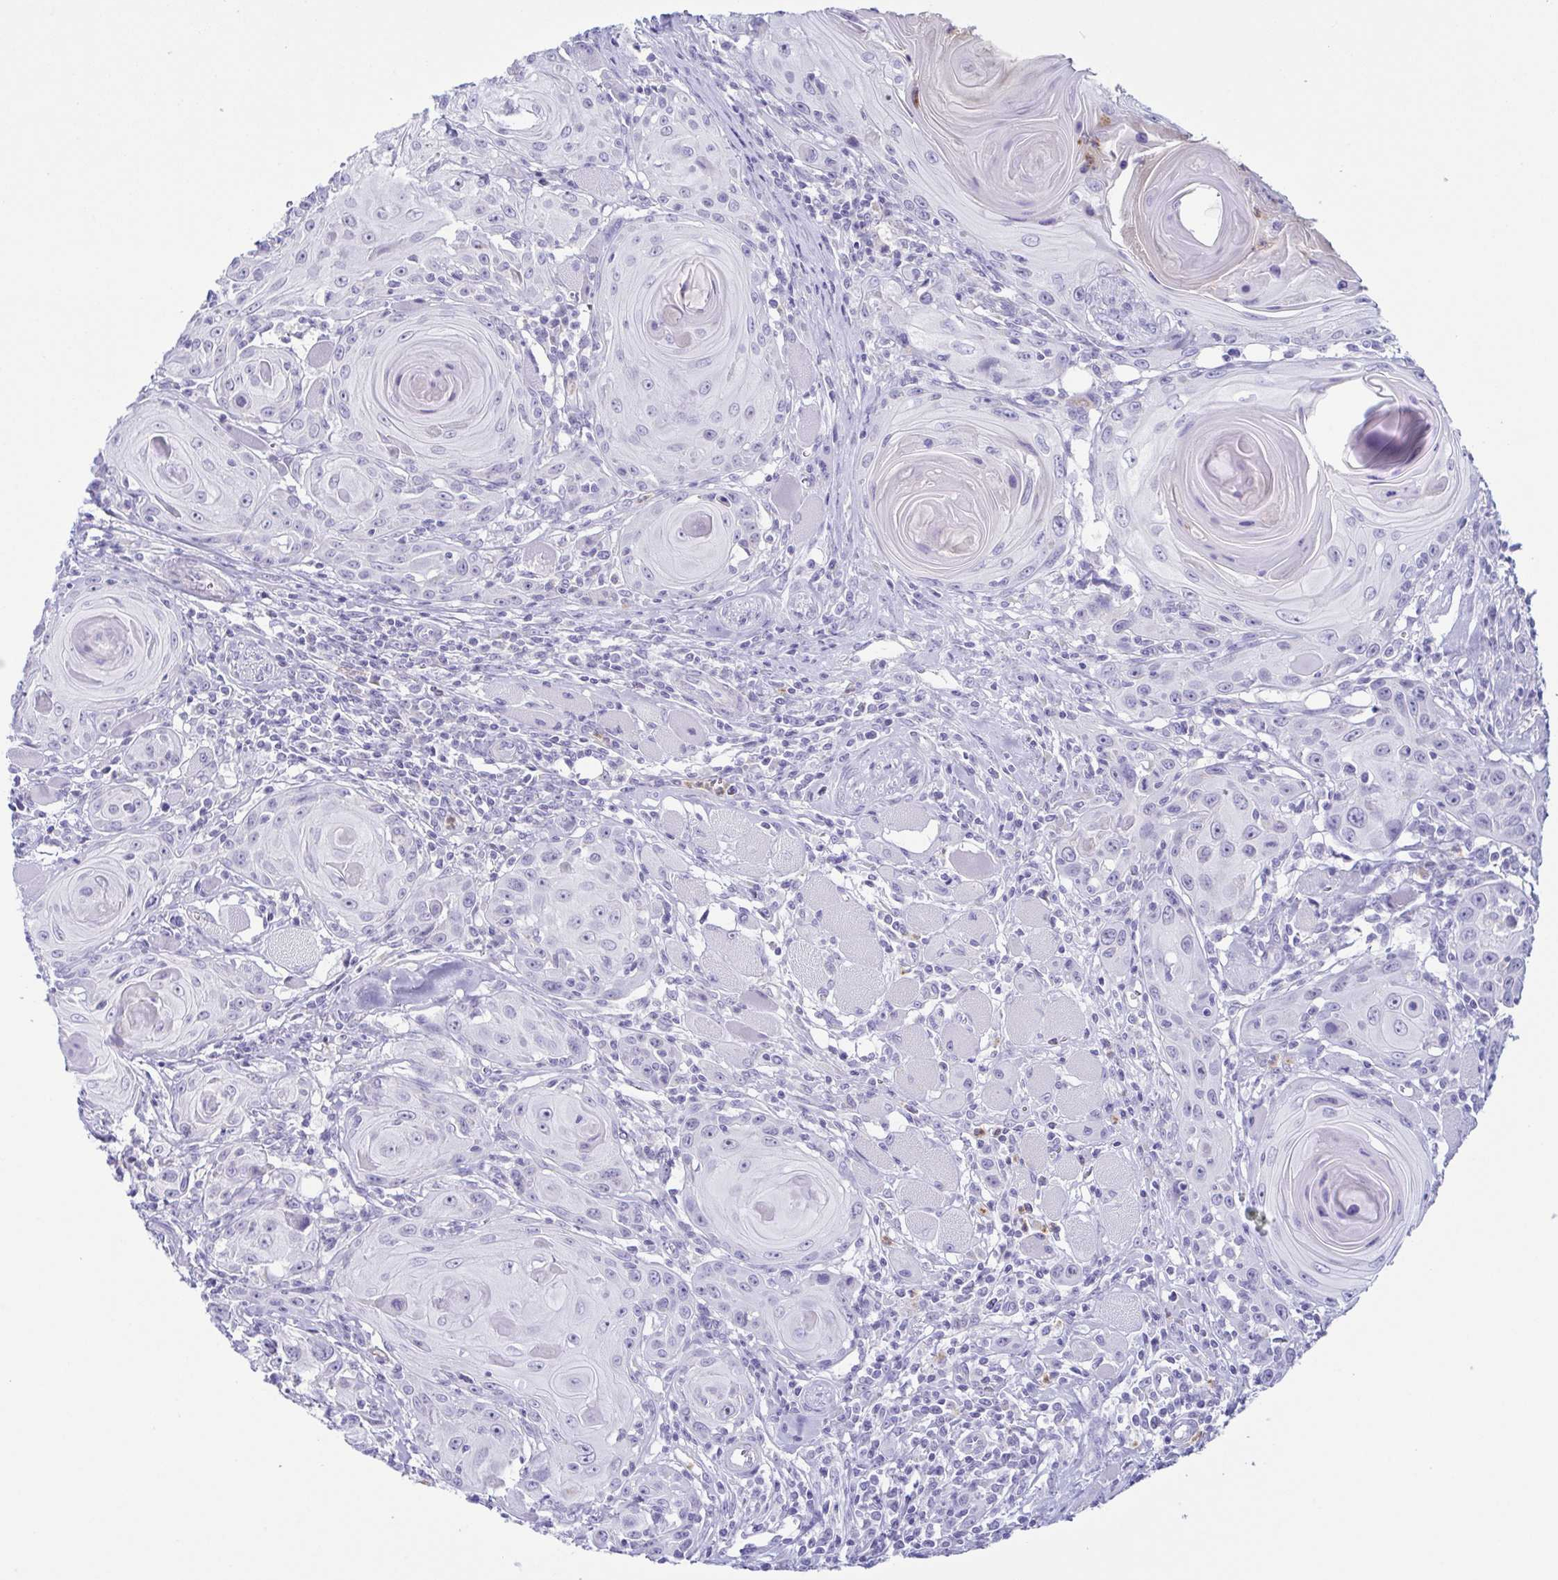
{"staining": {"intensity": "negative", "quantity": "none", "location": "none"}, "tissue": "head and neck cancer", "cell_type": "Tumor cells", "image_type": "cancer", "snomed": [{"axis": "morphology", "description": "Squamous cell carcinoma, NOS"}, {"axis": "topography", "description": "Head-Neck"}], "caption": "A high-resolution micrograph shows immunohistochemistry (IHC) staining of squamous cell carcinoma (head and neck), which exhibits no significant expression in tumor cells.", "gene": "AZU1", "patient": {"sex": "female", "age": 80}}